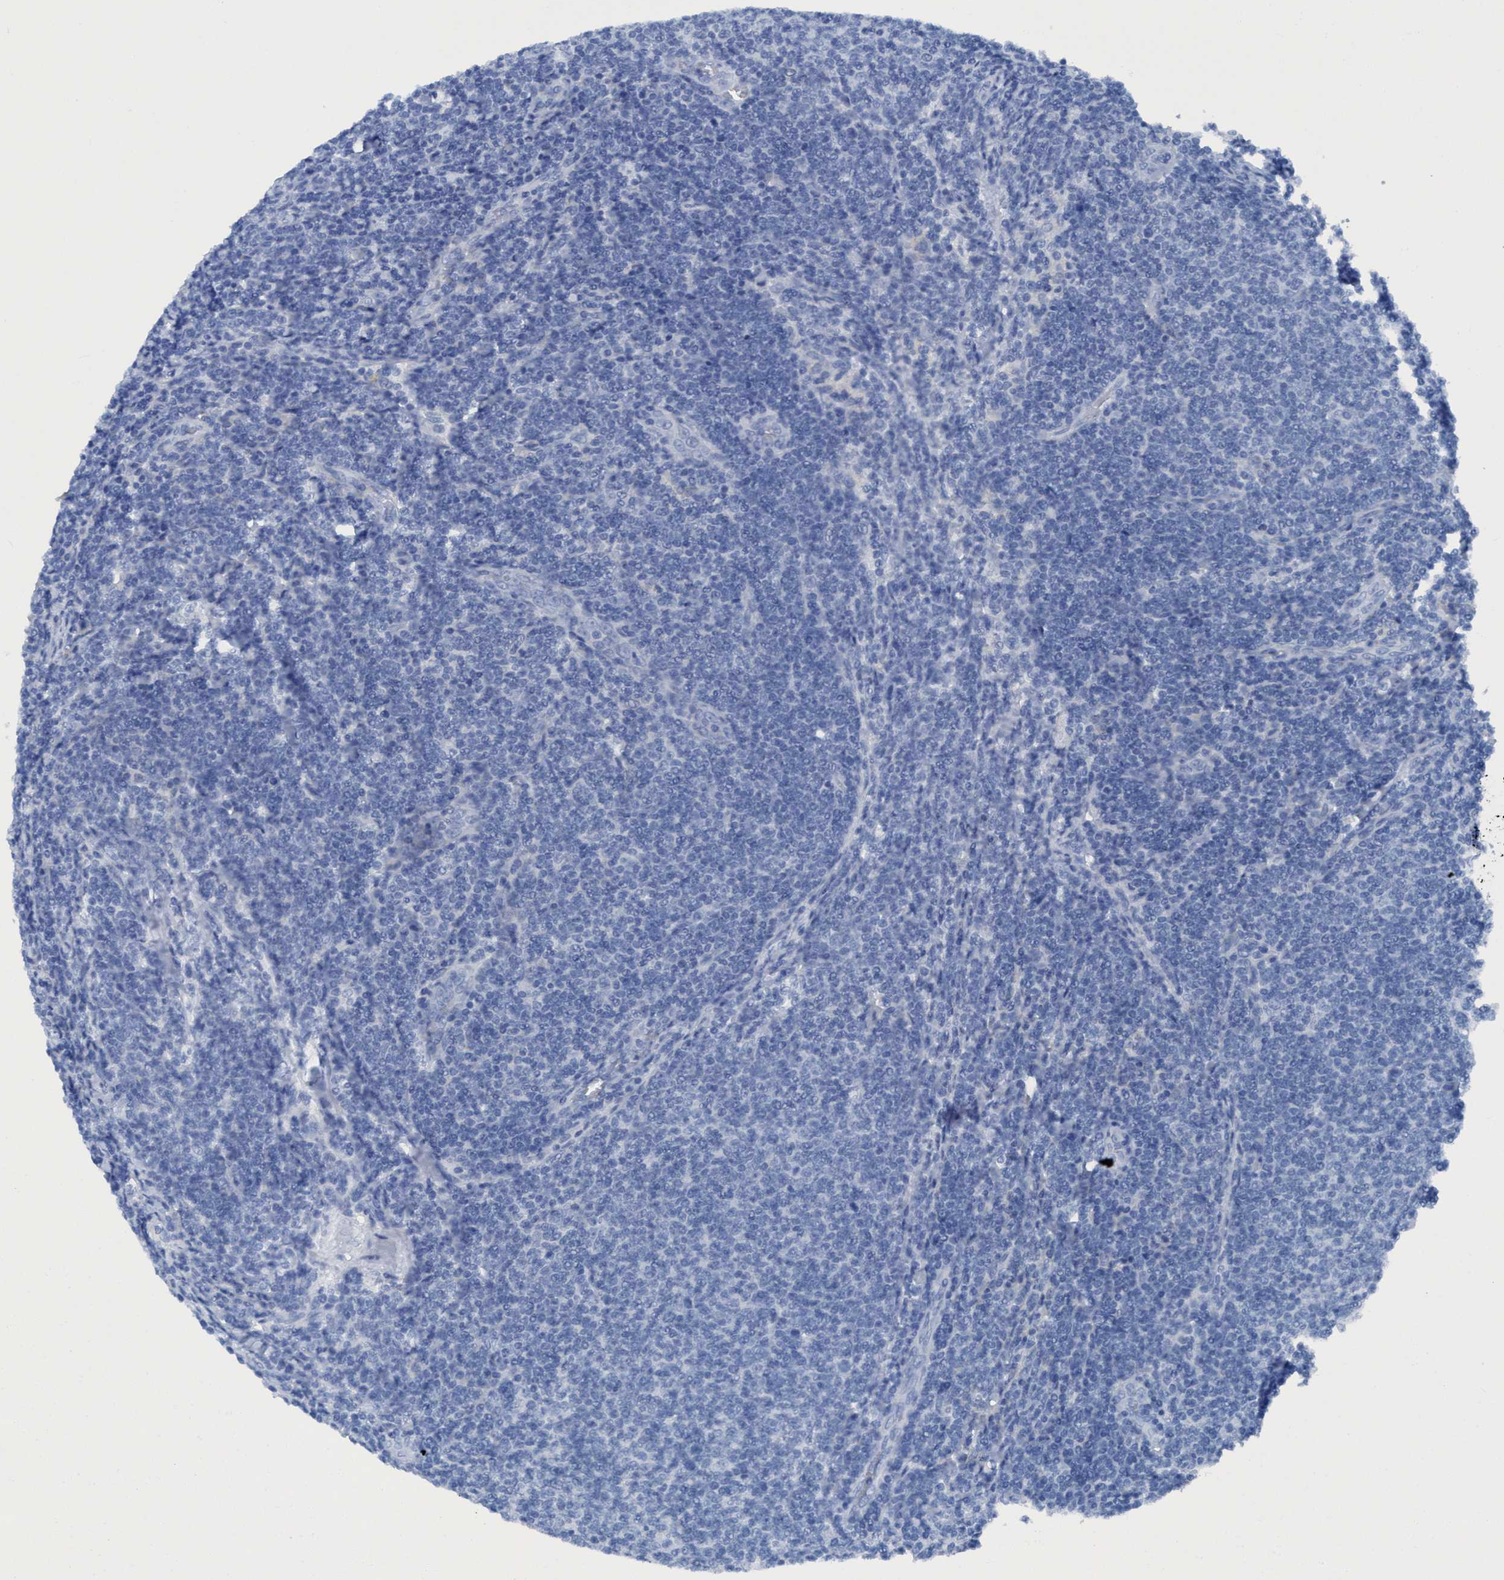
{"staining": {"intensity": "negative", "quantity": "none", "location": "none"}, "tissue": "lymphoma", "cell_type": "Tumor cells", "image_type": "cancer", "snomed": [{"axis": "morphology", "description": "Malignant lymphoma, non-Hodgkin's type, Low grade"}, {"axis": "topography", "description": "Lymph node"}], "caption": "High magnification brightfield microscopy of lymphoma stained with DAB (3,3'-diaminobenzidine) (brown) and counterstained with hematoxylin (blue): tumor cells show no significant positivity.", "gene": "DNAI1", "patient": {"sex": "male", "age": 66}}